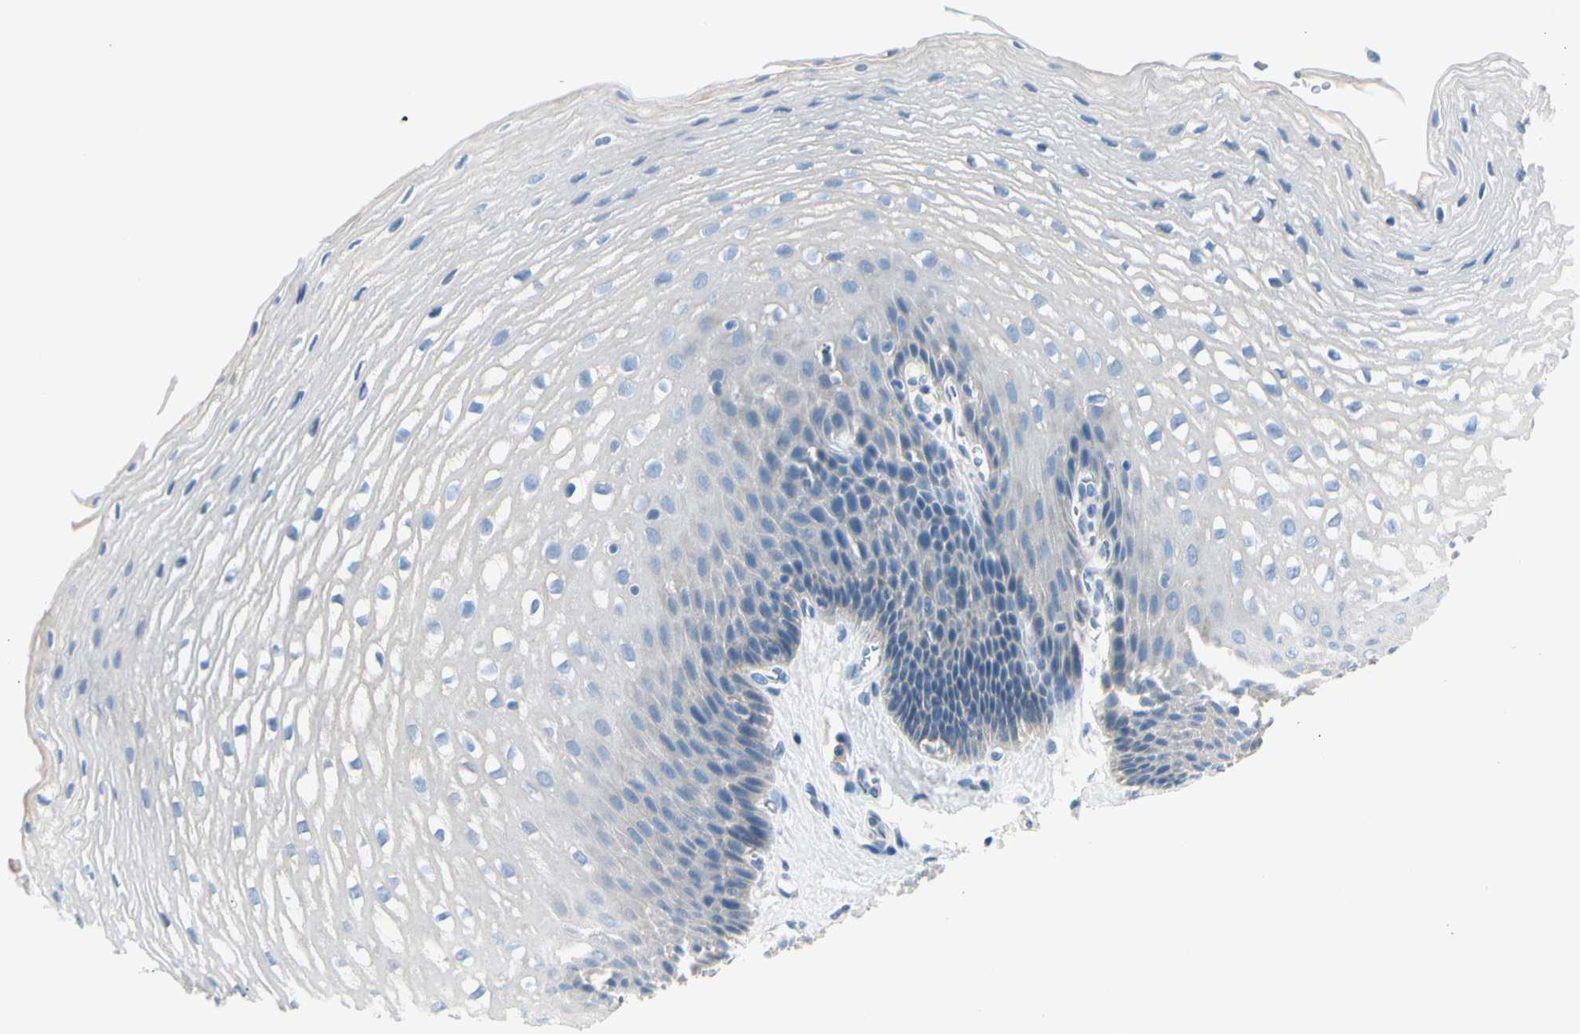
{"staining": {"intensity": "negative", "quantity": "none", "location": "none"}, "tissue": "esophagus", "cell_type": "Squamous epithelial cells", "image_type": "normal", "snomed": [{"axis": "morphology", "description": "Normal tissue, NOS"}, {"axis": "topography", "description": "Esophagus"}], "caption": "High magnification brightfield microscopy of normal esophagus stained with DAB (brown) and counterstained with hematoxylin (blue): squamous epithelial cells show no significant positivity. (DAB IHC, high magnification).", "gene": "PEBP1", "patient": {"sex": "male", "age": 48}}